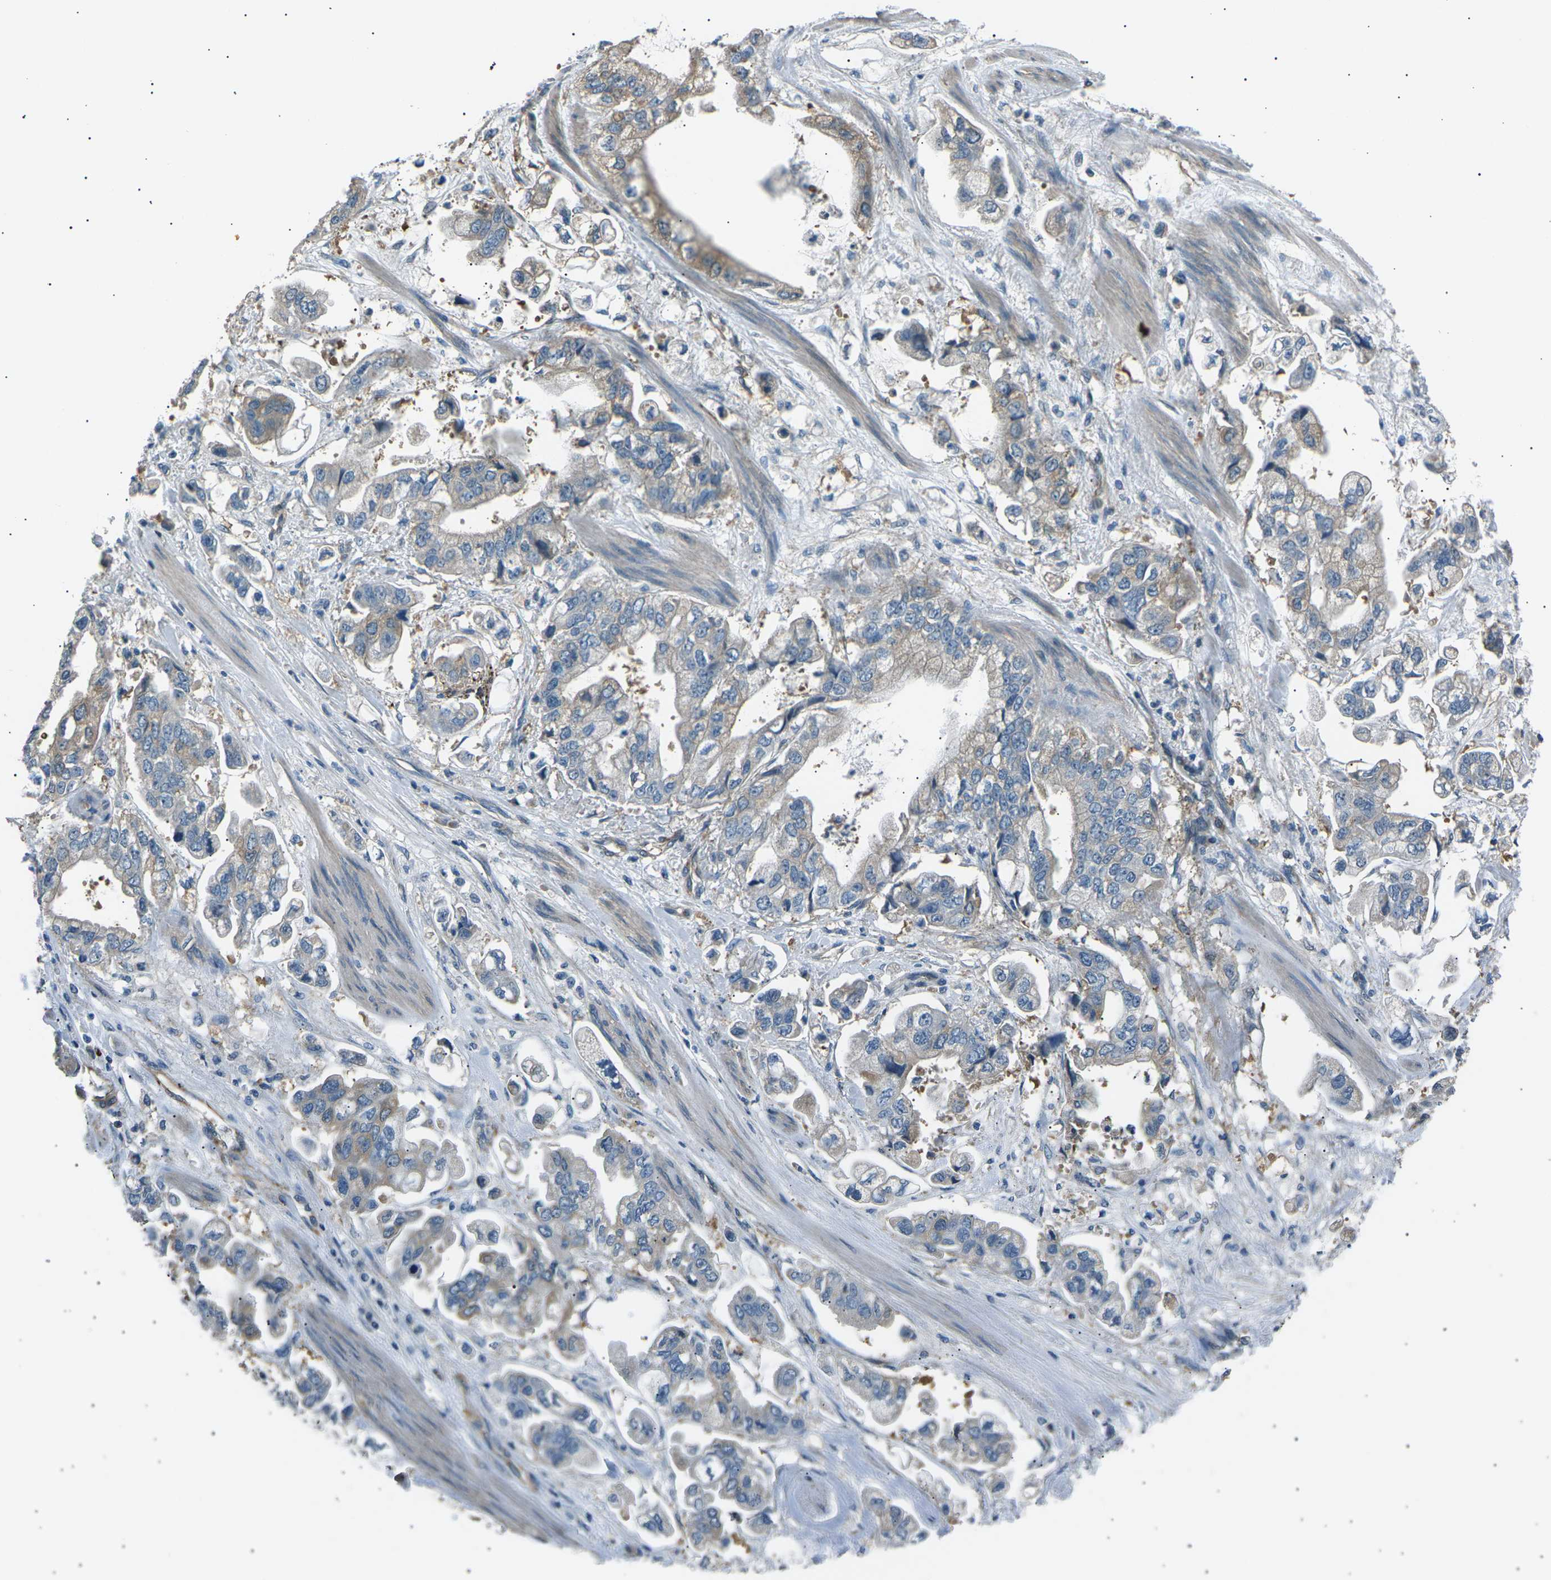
{"staining": {"intensity": "weak", "quantity": "<25%", "location": "cytoplasmic/membranous"}, "tissue": "stomach cancer", "cell_type": "Tumor cells", "image_type": "cancer", "snomed": [{"axis": "morphology", "description": "Normal tissue, NOS"}, {"axis": "morphology", "description": "Adenocarcinoma, NOS"}, {"axis": "topography", "description": "Stomach"}], "caption": "Micrograph shows no protein expression in tumor cells of adenocarcinoma (stomach) tissue. (IHC, brightfield microscopy, high magnification).", "gene": "SLK", "patient": {"sex": "male", "age": 62}}